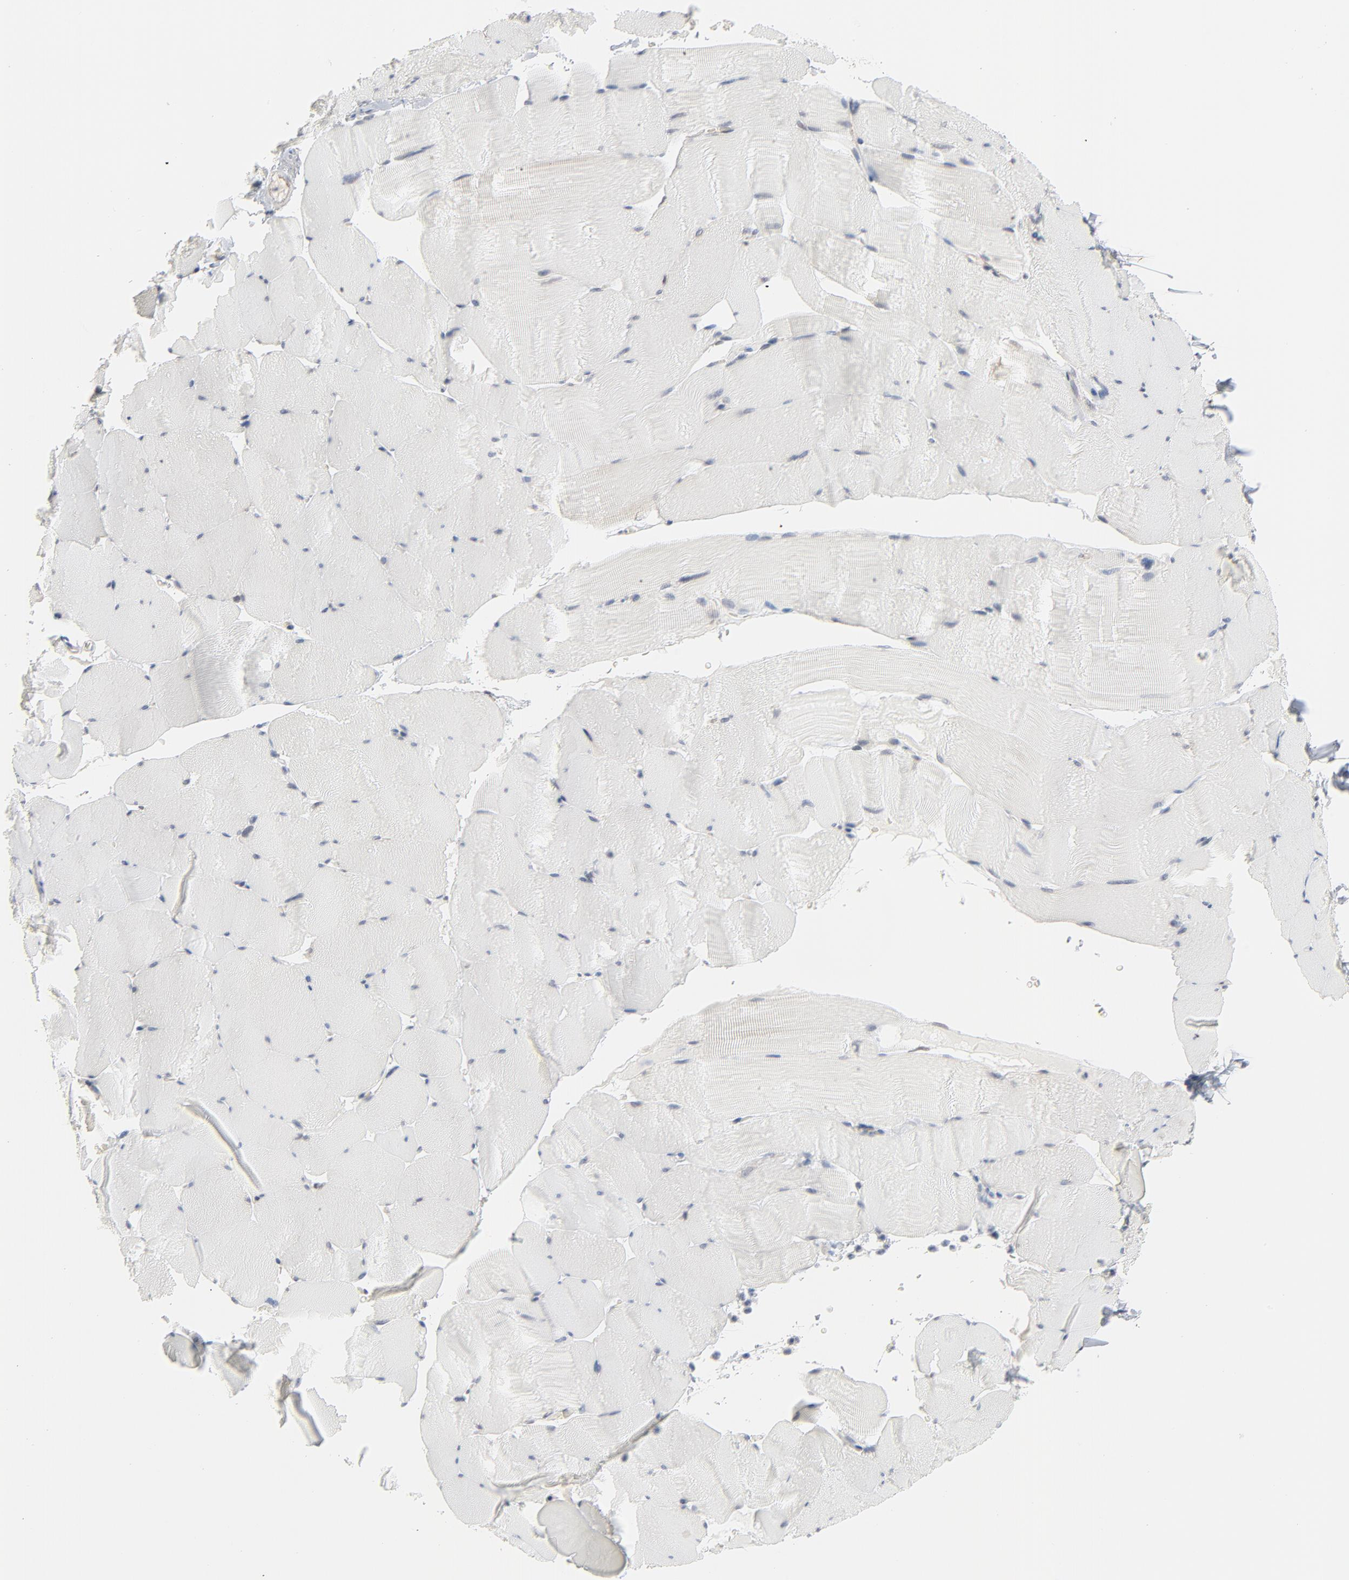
{"staining": {"intensity": "negative", "quantity": "none", "location": "none"}, "tissue": "skeletal muscle", "cell_type": "Myocytes", "image_type": "normal", "snomed": [{"axis": "morphology", "description": "Normal tissue, NOS"}, {"axis": "topography", "description": "Skeletal muscle"}], "caption": "Immunohistochemistry (IHC) histopathology image of benign human skeletal muscle stained for a protein (brown), which reveals no staining in myocytes.", "gene": "ITPR3", "patient": {"sex": "male", "age": 62}}